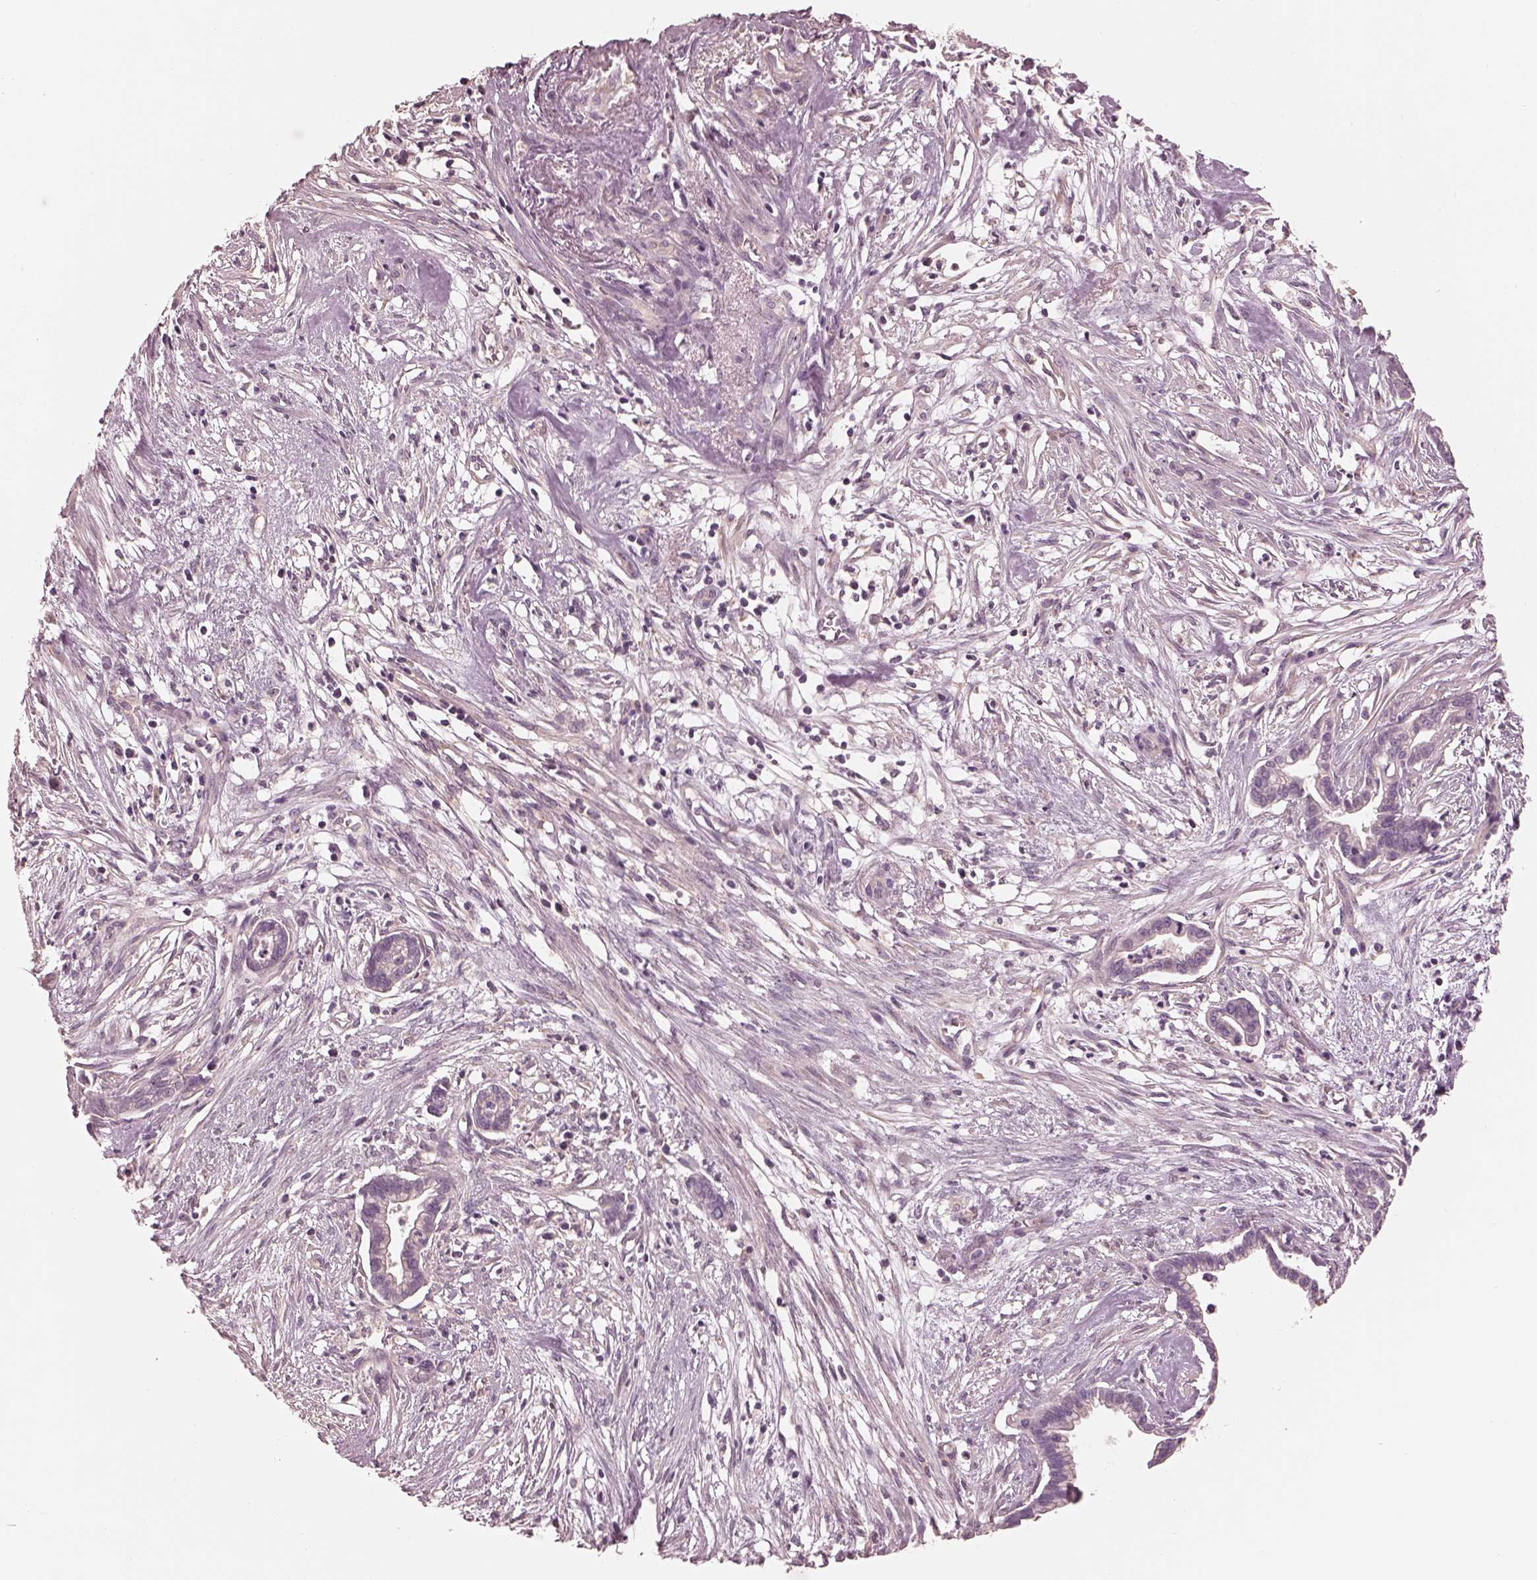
{"staining": {"intensity": "negative", "quantity": "none", "location": "none"}, "tissue": "cervical cancer", "cell_type": "Tumor cells", "image_type": "cancer", "snomed": [{"axis": "morphology", "description": "Adenocarcinoma, NOS"}, {"axis": "topography", "description": "Cervix"}], "caption": "Immunohistochemical staining of human cervical cancer demonstrates no significant expression in tumor cells. (DAB (3,3'-diaminobenzidine) IHC, high magnification).", "gene": "PRKACG", "patient": {"sex": "female", "age": 62}}